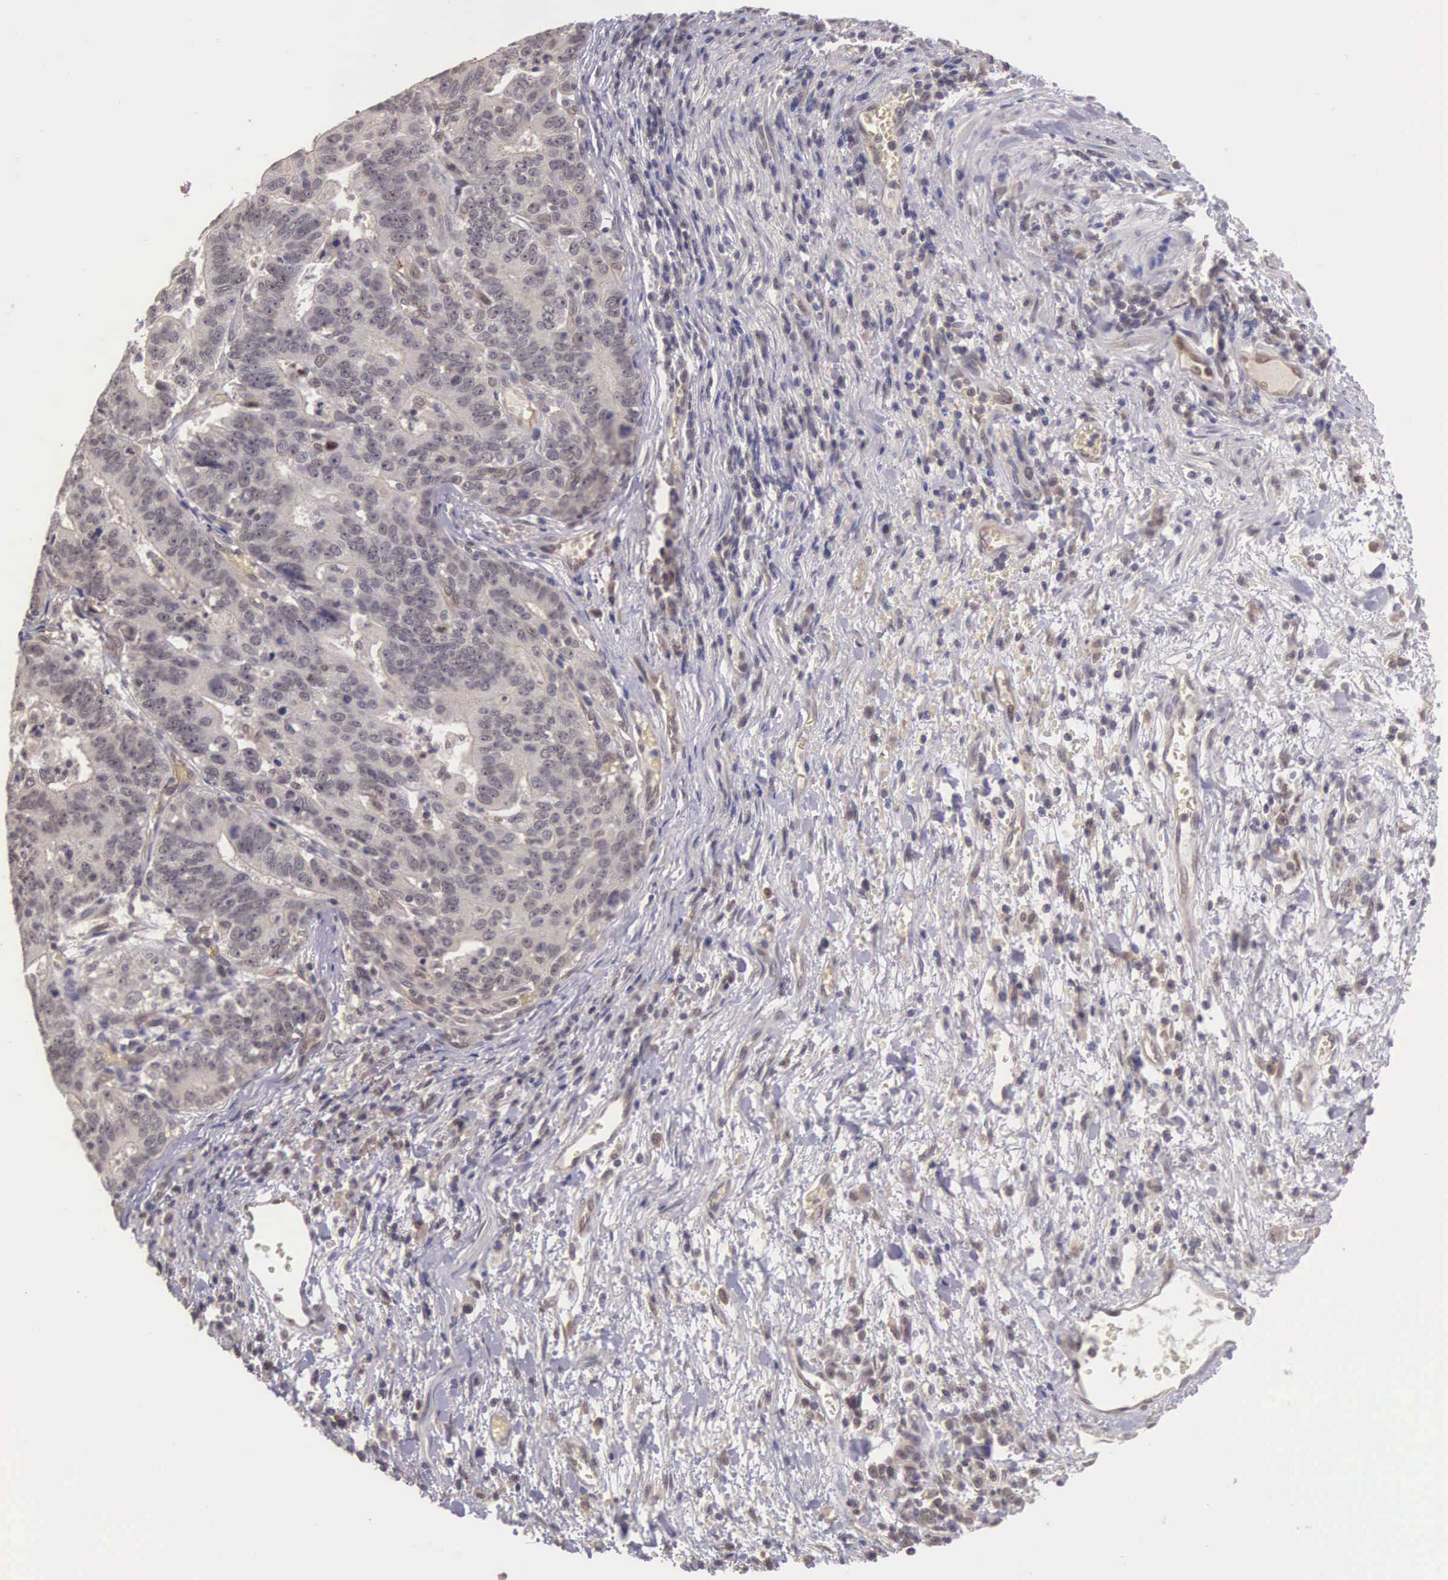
{"staining": {"intensity": "weak", "quantity": ">75%", "location": "cytoplasmic/membranous"}, "tissue": "stomach cancer", "cell_type": "Tumor cells", "image_type": "cancer", "snomed": [{"axis": "morphology", "description": "Adenocarcinoma, NOS"}, {"axis": "topography", "description": "Stomach, upper"}], "caption": "IHC image of stomach cancer stained for a protein (brown), which shows low levels of weak cytoplasmic/membranous expression in about >75% of tumor cells.", "gene": "VASH1", "patient": {"sex": "female", "age": 50}}